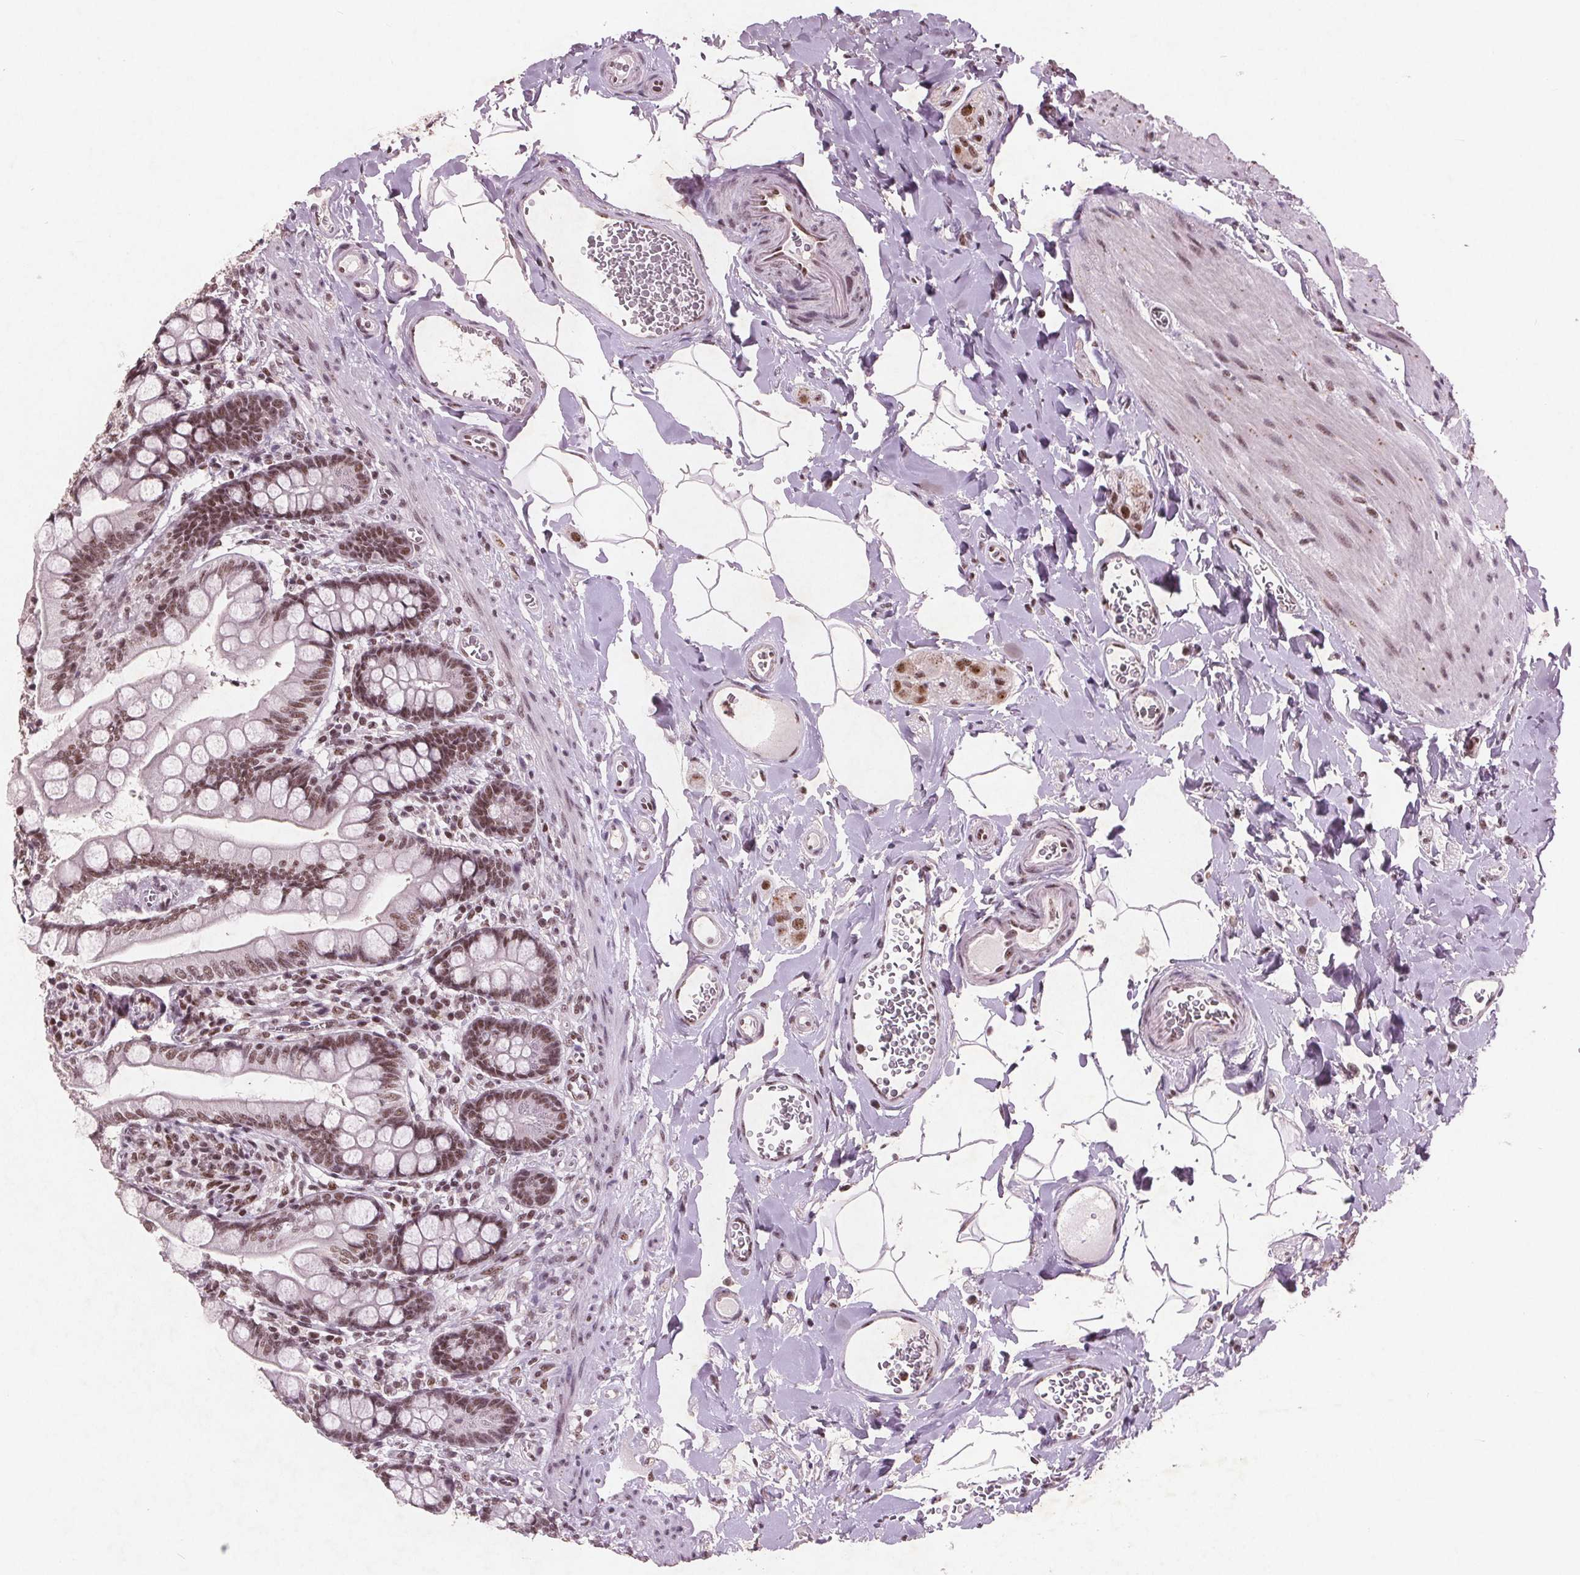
{"staining": {"intensity": "moderate", "quantity": ">75%", "location": "nuclear"}, "tissue": "small intestine", "cell_type": "Glandular cells", "image_type": "normal", "snomed": [{"axis": "morphology", "description": "Normal tissue, NOS"}, {"axis": "topography", "description": "Small intestine"}], "caption": "This image demonstrates immunohistochemistry staining of normal small intestine, with medium moderate nuclear staining in about >75% of glandular cells.", "gene": "RPS6KA2", "patient": {"sex": "female", "age": 56}}